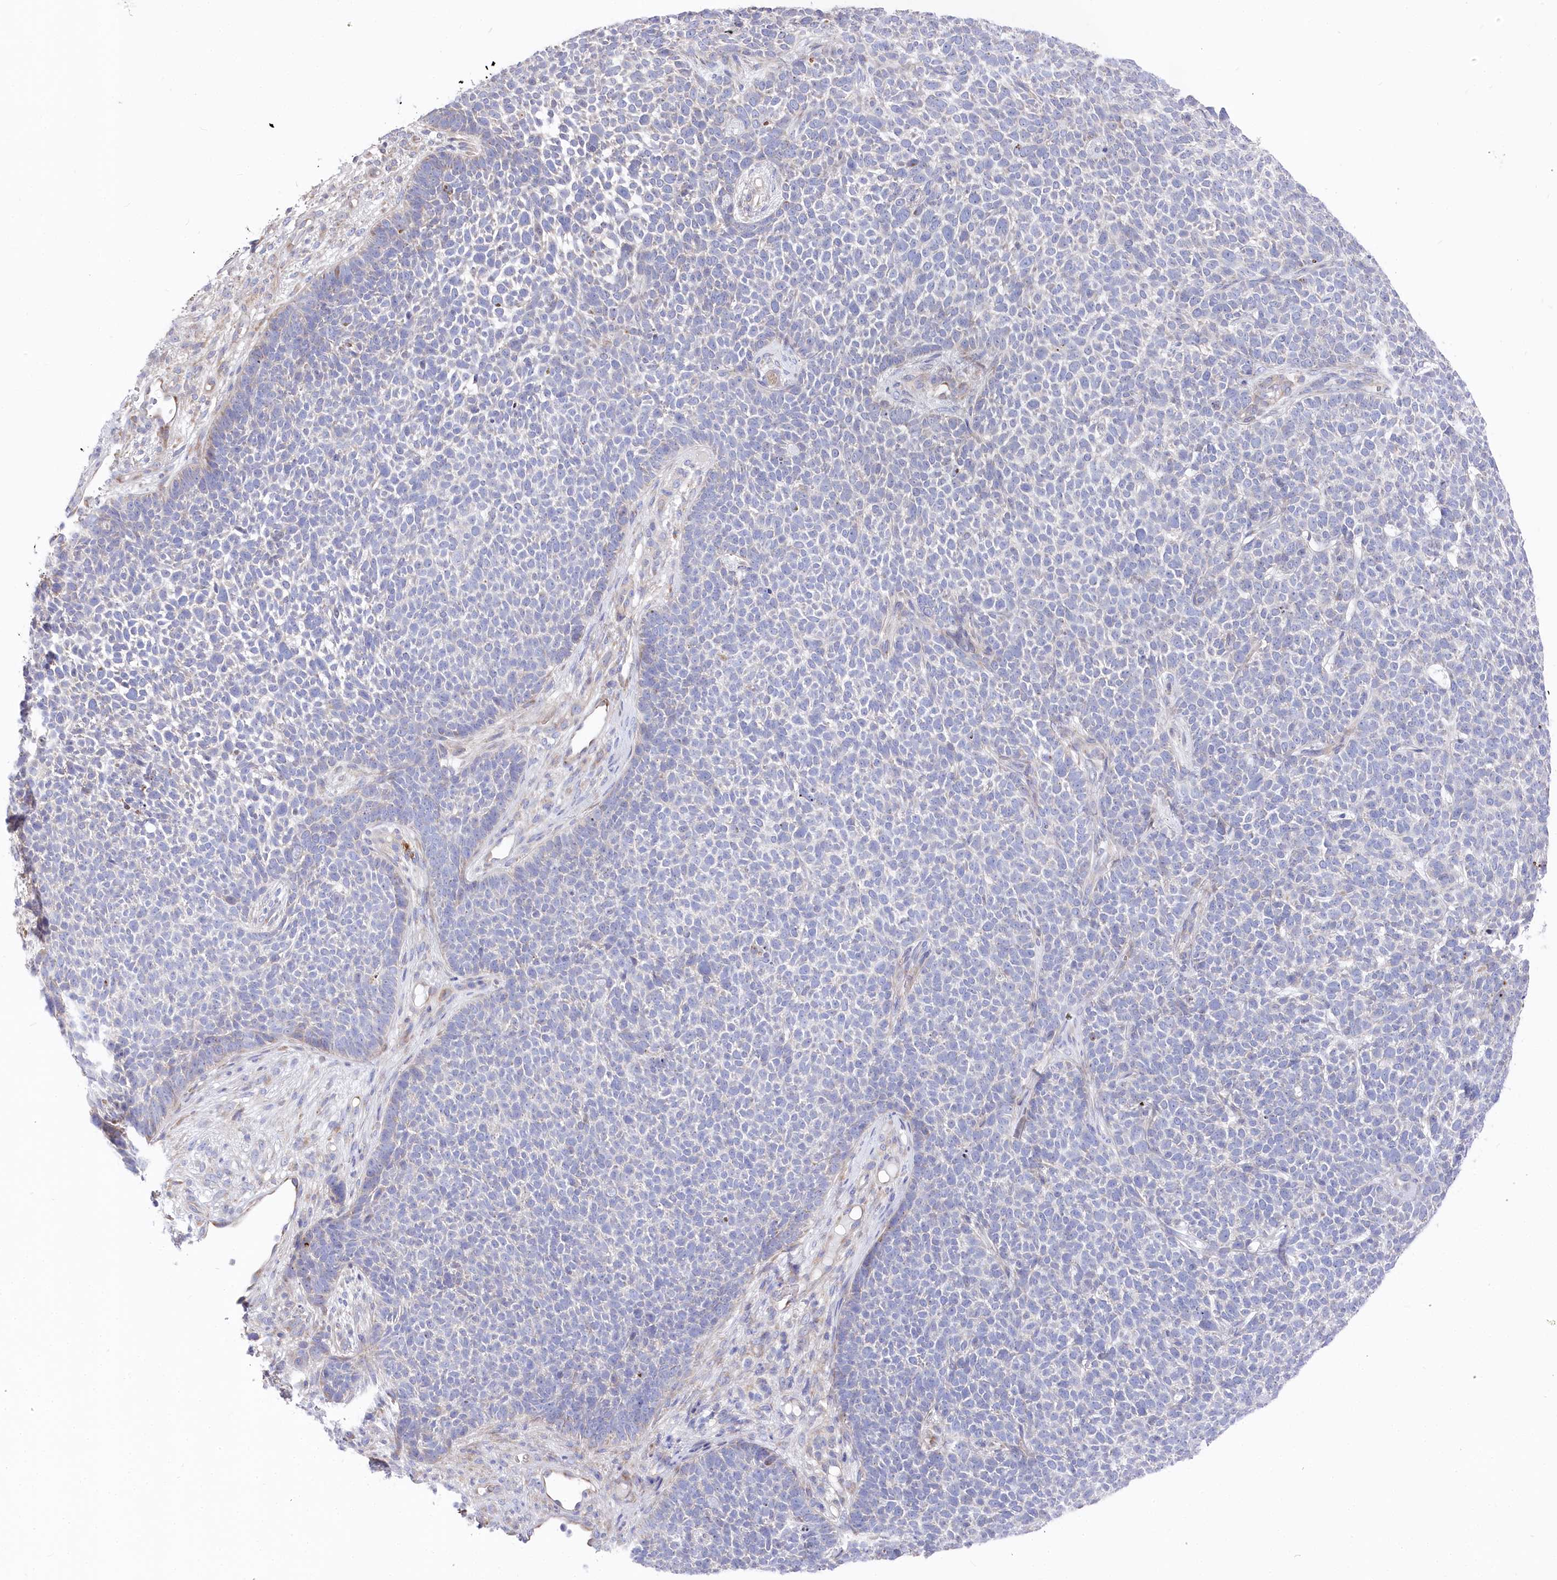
{"staining": {"intensity": "negative", "quantity": "none", "location": "none"}, "tissue": "skin cancer", "cell_type": "Tumor cells", "image_type": "cancer", "snomed": [{"axis": "morphology", "description": "Basal cell carcinoma"}, {"axis": "topography", "description": "Skin"}], "caption": "Protein analysis of skin basal cell carcinoma demonstrates no significant positivity in tumor cells.", "gene": "POGLUT1", "patient": {"sex": "female", "age": 84}}